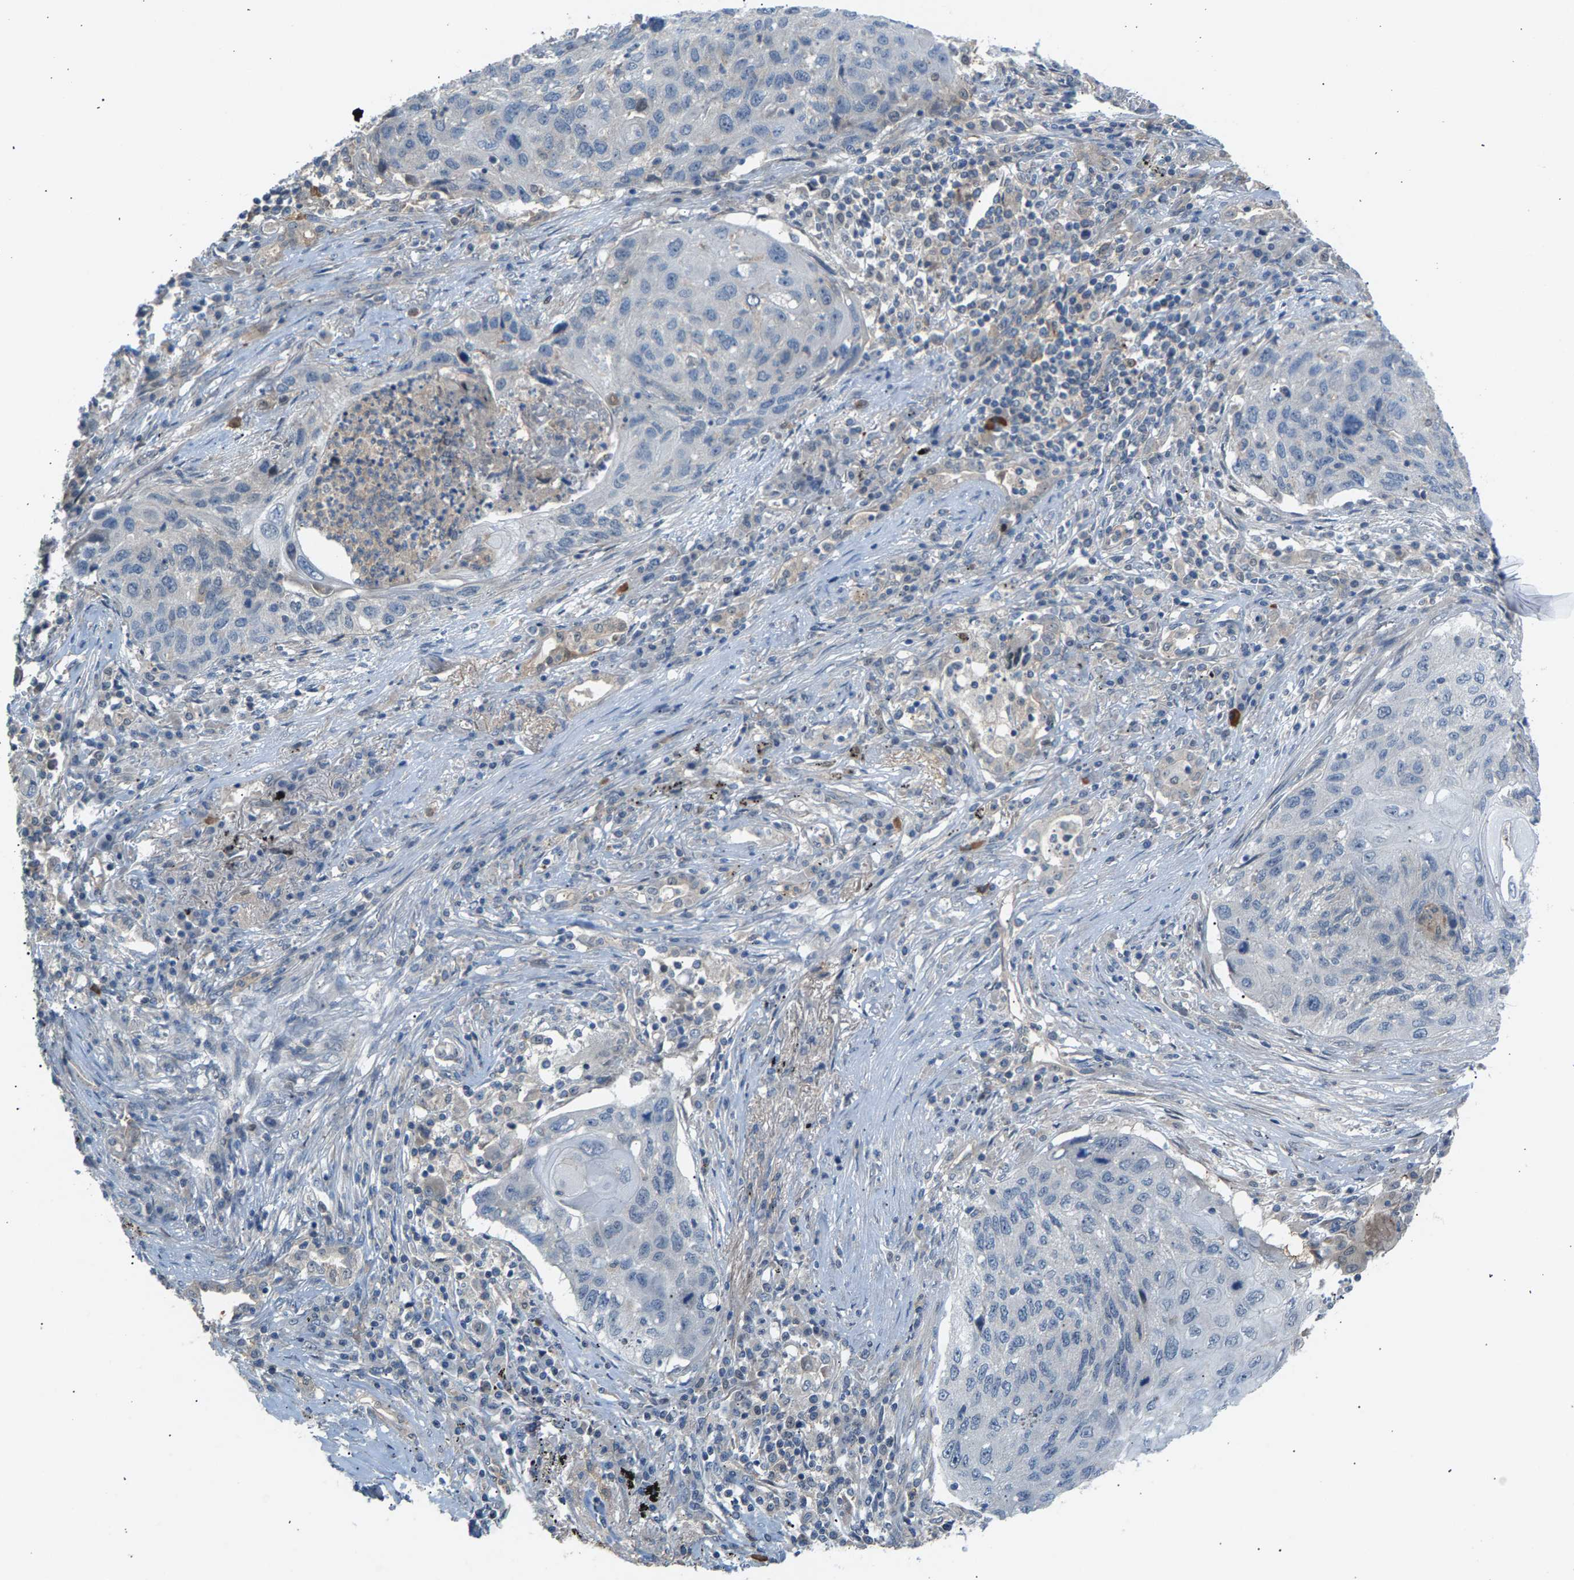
{"staining": {"intensity": "negative", "quantity": "none", "location": "none"}, "tissue": "lung cancer", "cell_type": "Tumor cells", "image_type": "cancer", "snomed": [{"axis": "morphology", "description": "Squamous cell carcinoma, NOS"}, {"axis": "topography", "description": "Lung"}], "caption": "IHC micrograph of neoplastic tissue: human lung cancer stained with DAB exhibits no significant protein staining in tumor cells.", "gene": "KRTAP27-1", "patient": {"sex": "female", "age": 63}}